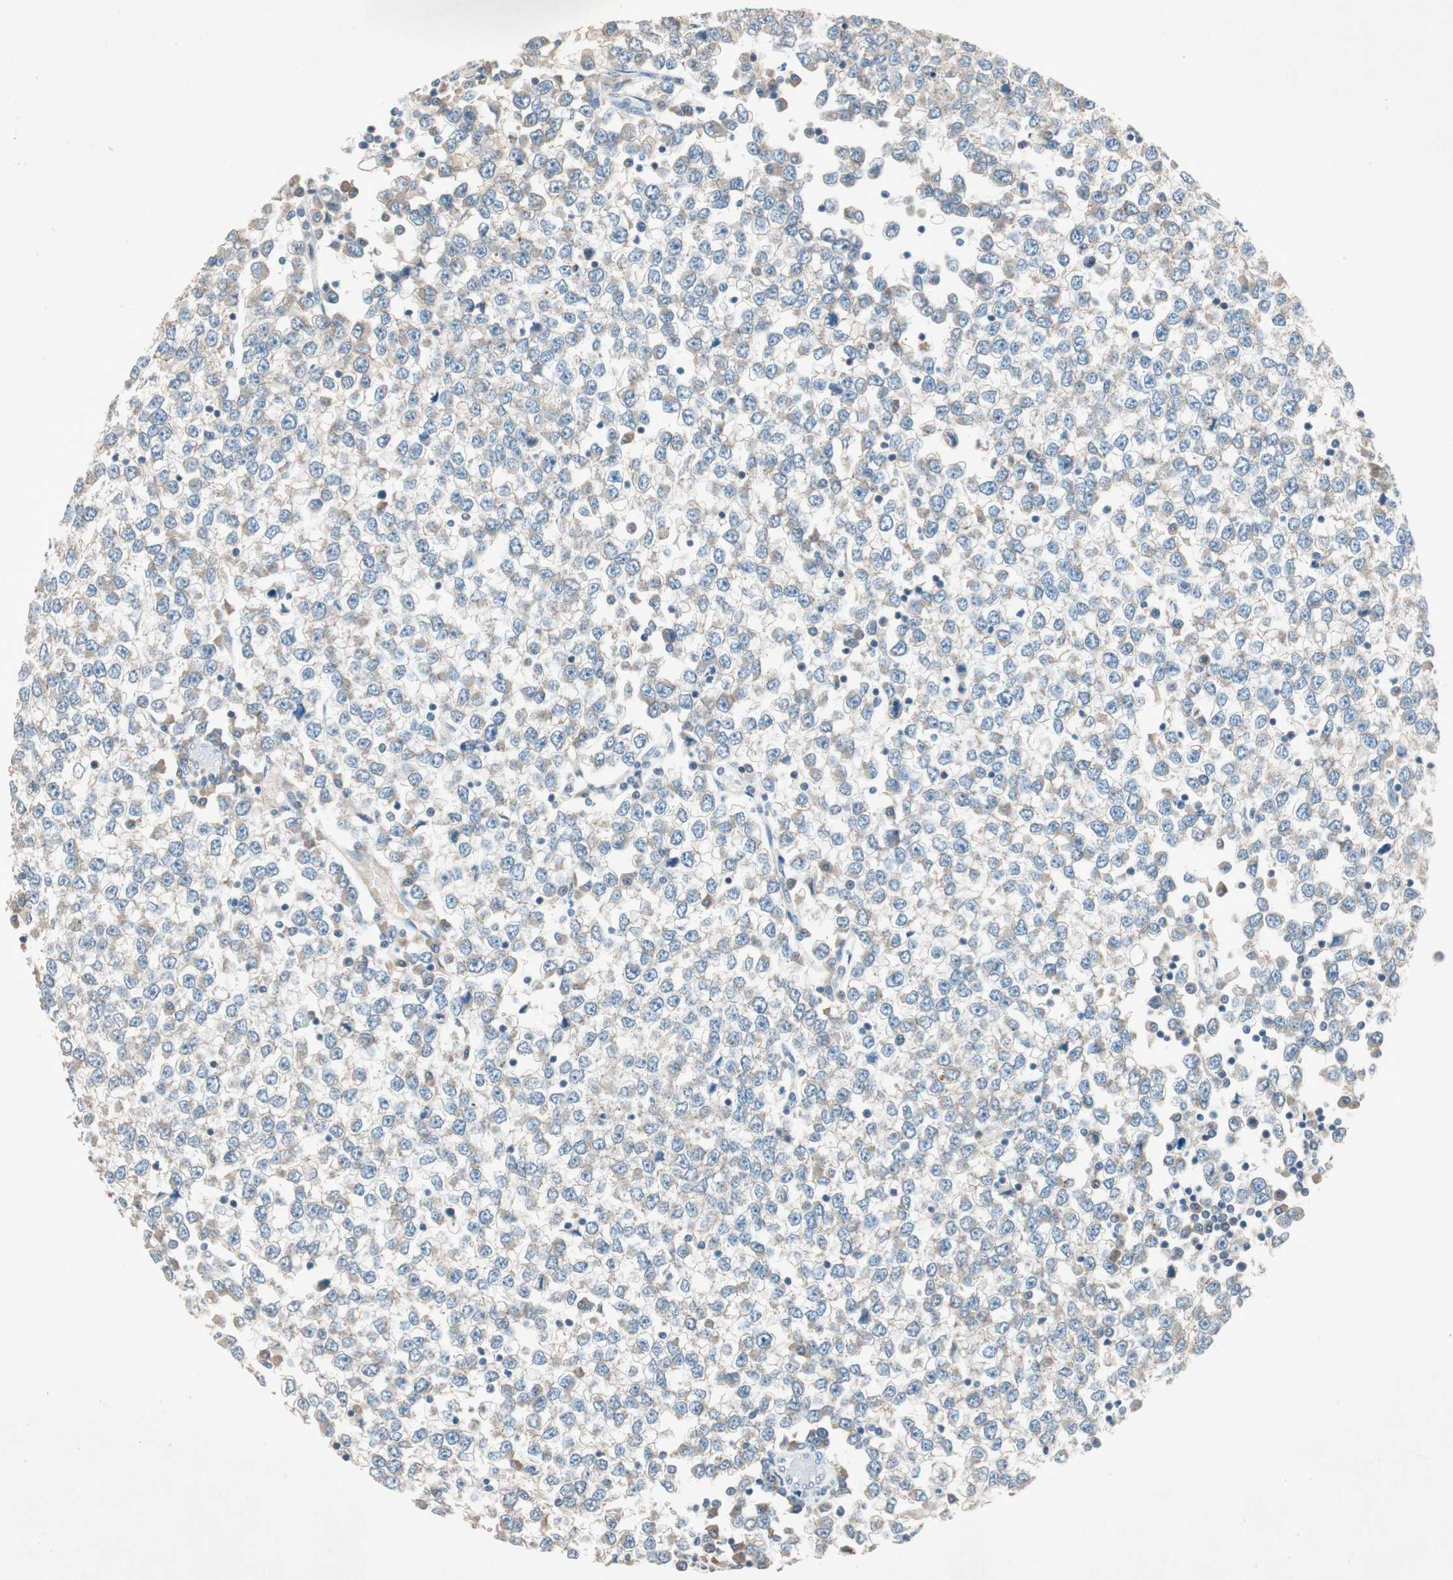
{"staining": {"intensity": "weak", "quantity": "<25%", "location": "cytoplasmic/membranous"}, "tissue": "testis cancer", "cell_type": "Tumor cells", "image_type": "cancer", "snomed": [{"axis": "morphology", "description": "Seminoma, NOS"}, {"axis": "topography", "description": "Testis"}], "caption": "Human testis cancer (seminoma) stained for a protein using IHC displays no expression in tumor cells.", "gene": "NKAIN1", "patient": {"sex": "male", "age": 65}}